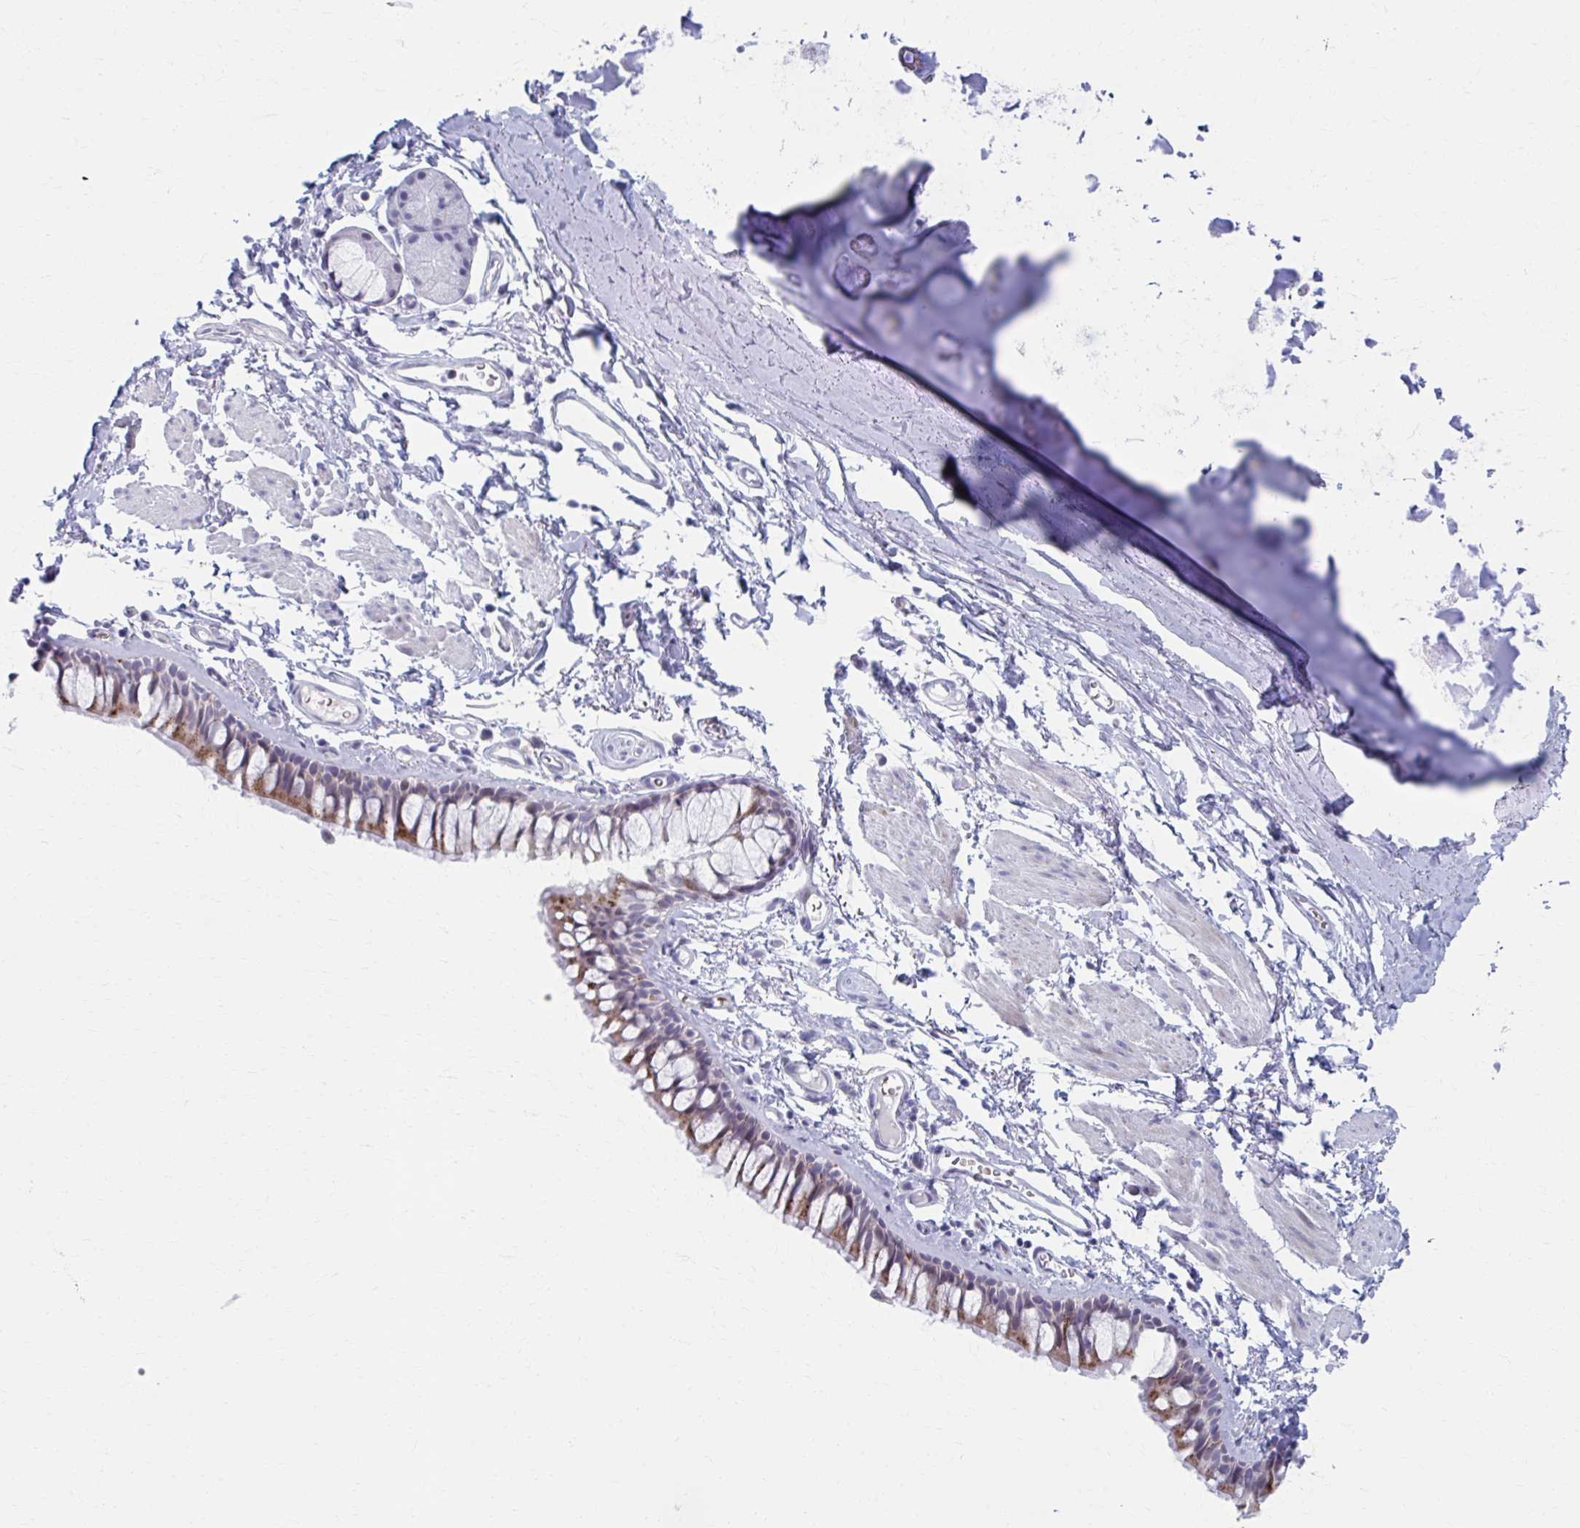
{"staining": {"intensity": "moderate", "quantity": "25%-75%", "location": "cytoplasmic/membranous"}, "tissue": "bronchus", "cell_type": "Respiratory epithelial cells", "image_type": "normal", "snomed": [{"axis": "morphology", "description": "Normal tissue, NOS"}, {"axis": "topography", "description": "Cartilage tissue"}, {"axis": "topography", "description": "Bronchus"}], "caption": "Immunohistochemical staining of benign bronchus reveals medium levels of moderate cytoplasmic/membranous expression in about 25%-75% of respiratory epithelial cells.", "gene": "ABHD16B", "patient": {"sex": "female", "age": 79}}